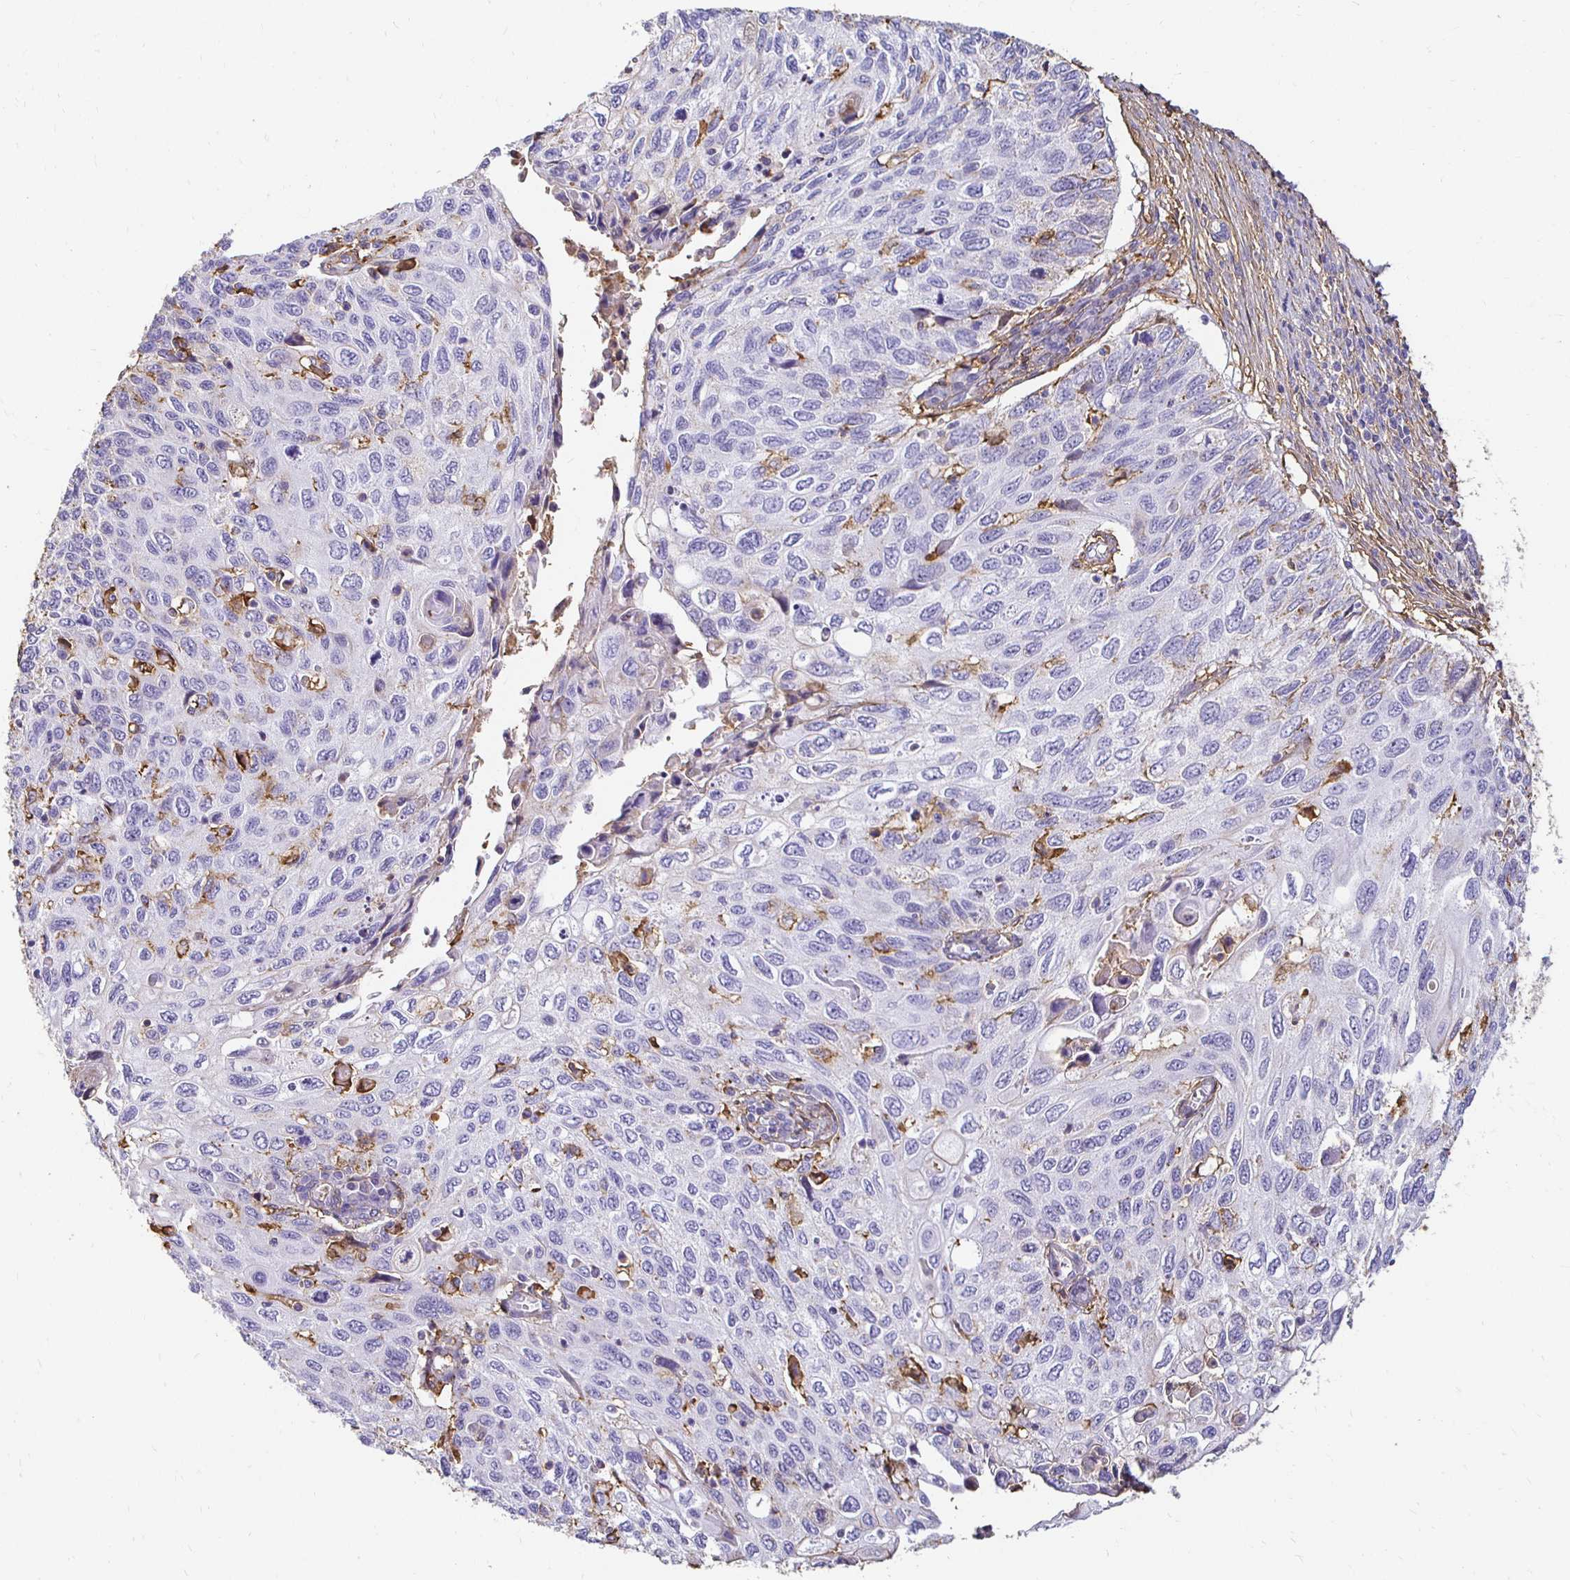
{"staining": {"intensity": "negative", "quantity": "none", "location": "none"}, "tissue": "cervical cancer", "cell_type": "Tumor cells", "image_type": "cancer", "snomed": [{"axis": "morphology", "description": "Squamous cell carcinoma, NOS"}, {"axis": "topography", "description": "Cervix"}], "caption": "Immunohistochemical staining of cervical cancer (squamous cell carcinoma) exhibits no significant positivity in tumor cells.", "gene": "TAS1R3", "patient": {"sex": "female", "age": 70}}